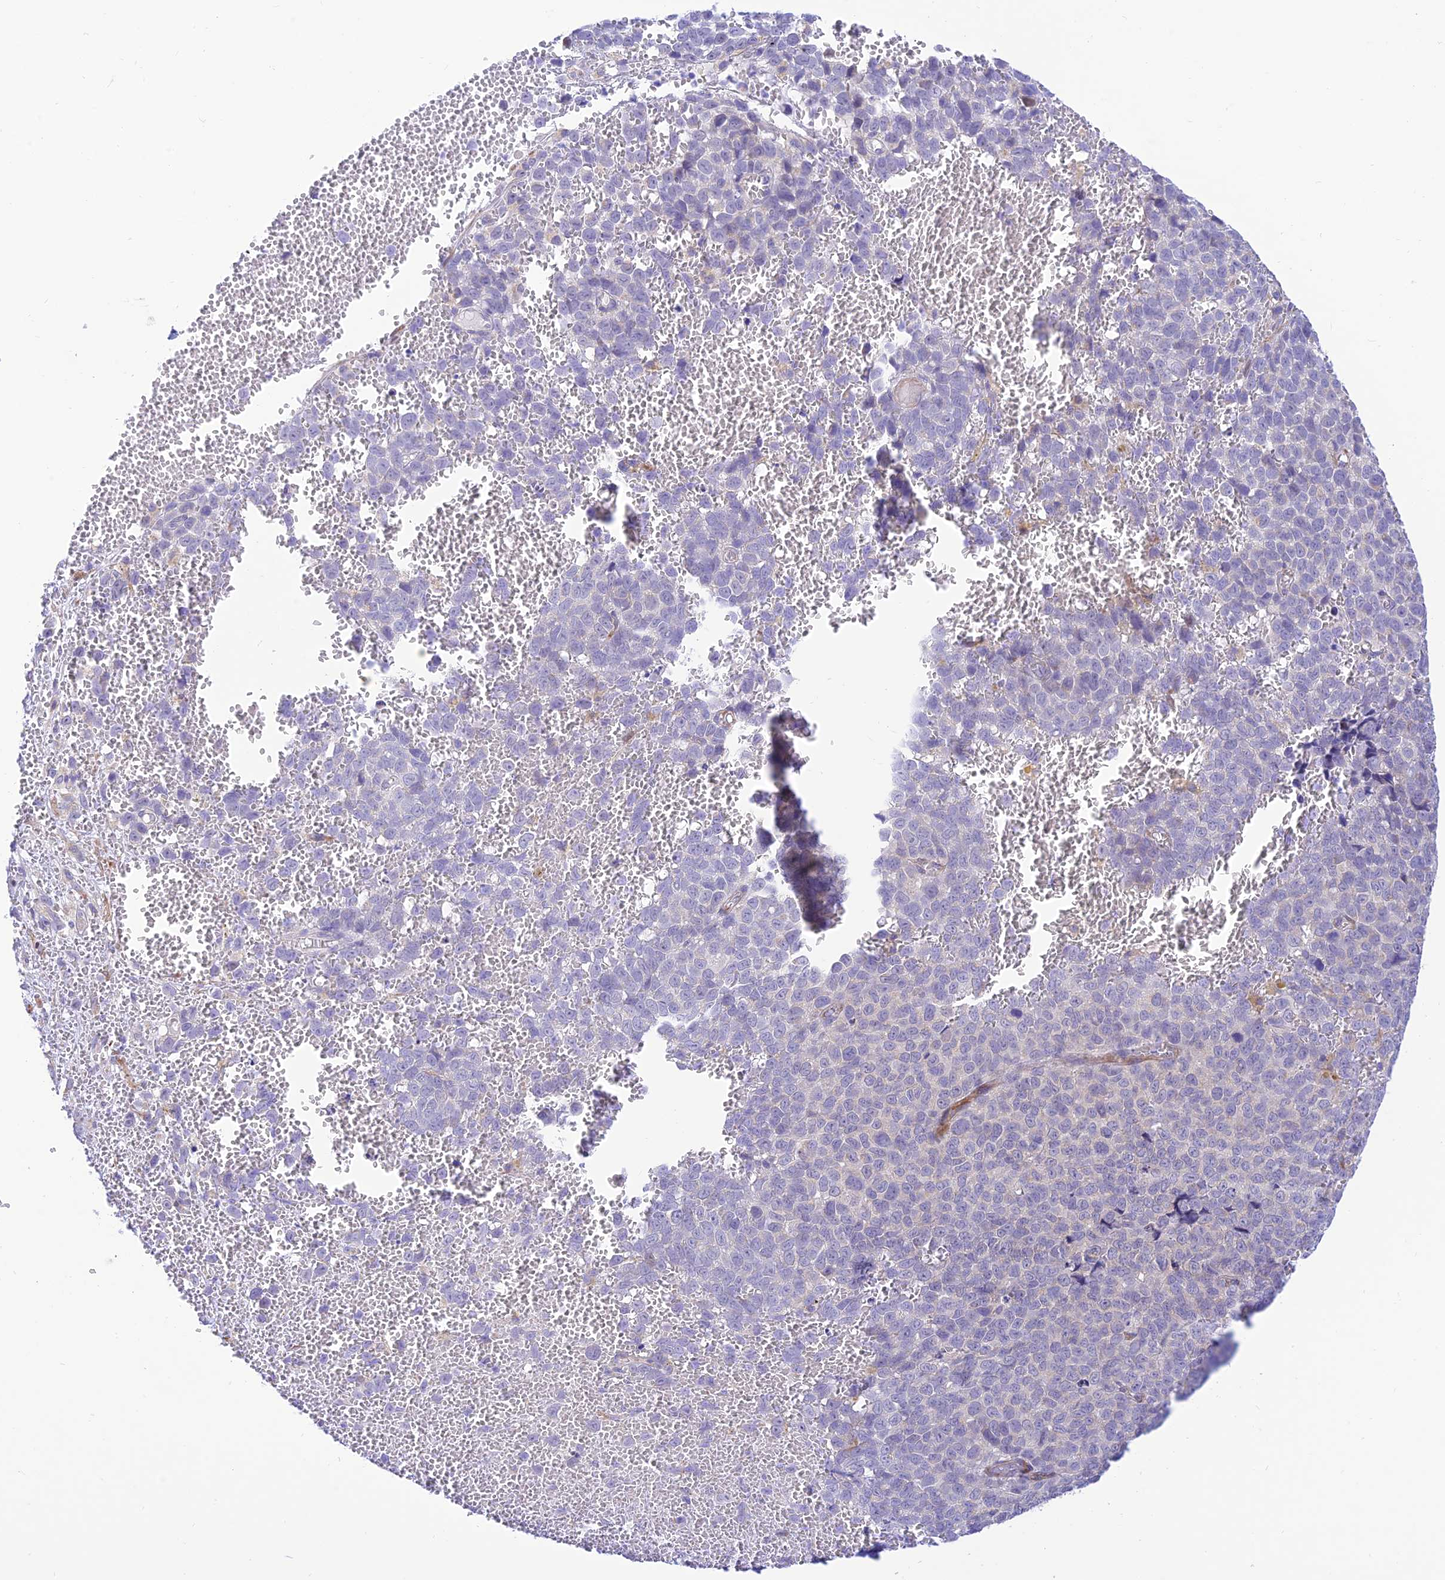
{"staining": {"intensity": "negative", "quantity": "none", "location": "none"}, "tissue": "melanoma", "cell_type": "Tumor cells", "image_type": "cancer", "snomed": [{"axis": "morphology", "description": "Malignant melanoma, NOS"}, {"axis": "topography", "description": "Nose, NOS"}], "caption": "A high-resolution image shows IHC staining of melanoma, which demonstrates no significant positivity in tumor cells. (DAB immunohistochemistry with hematoxylin counter stain).", "gene": "FAM186B", "patient": {"sex": "female", "age": 48}}